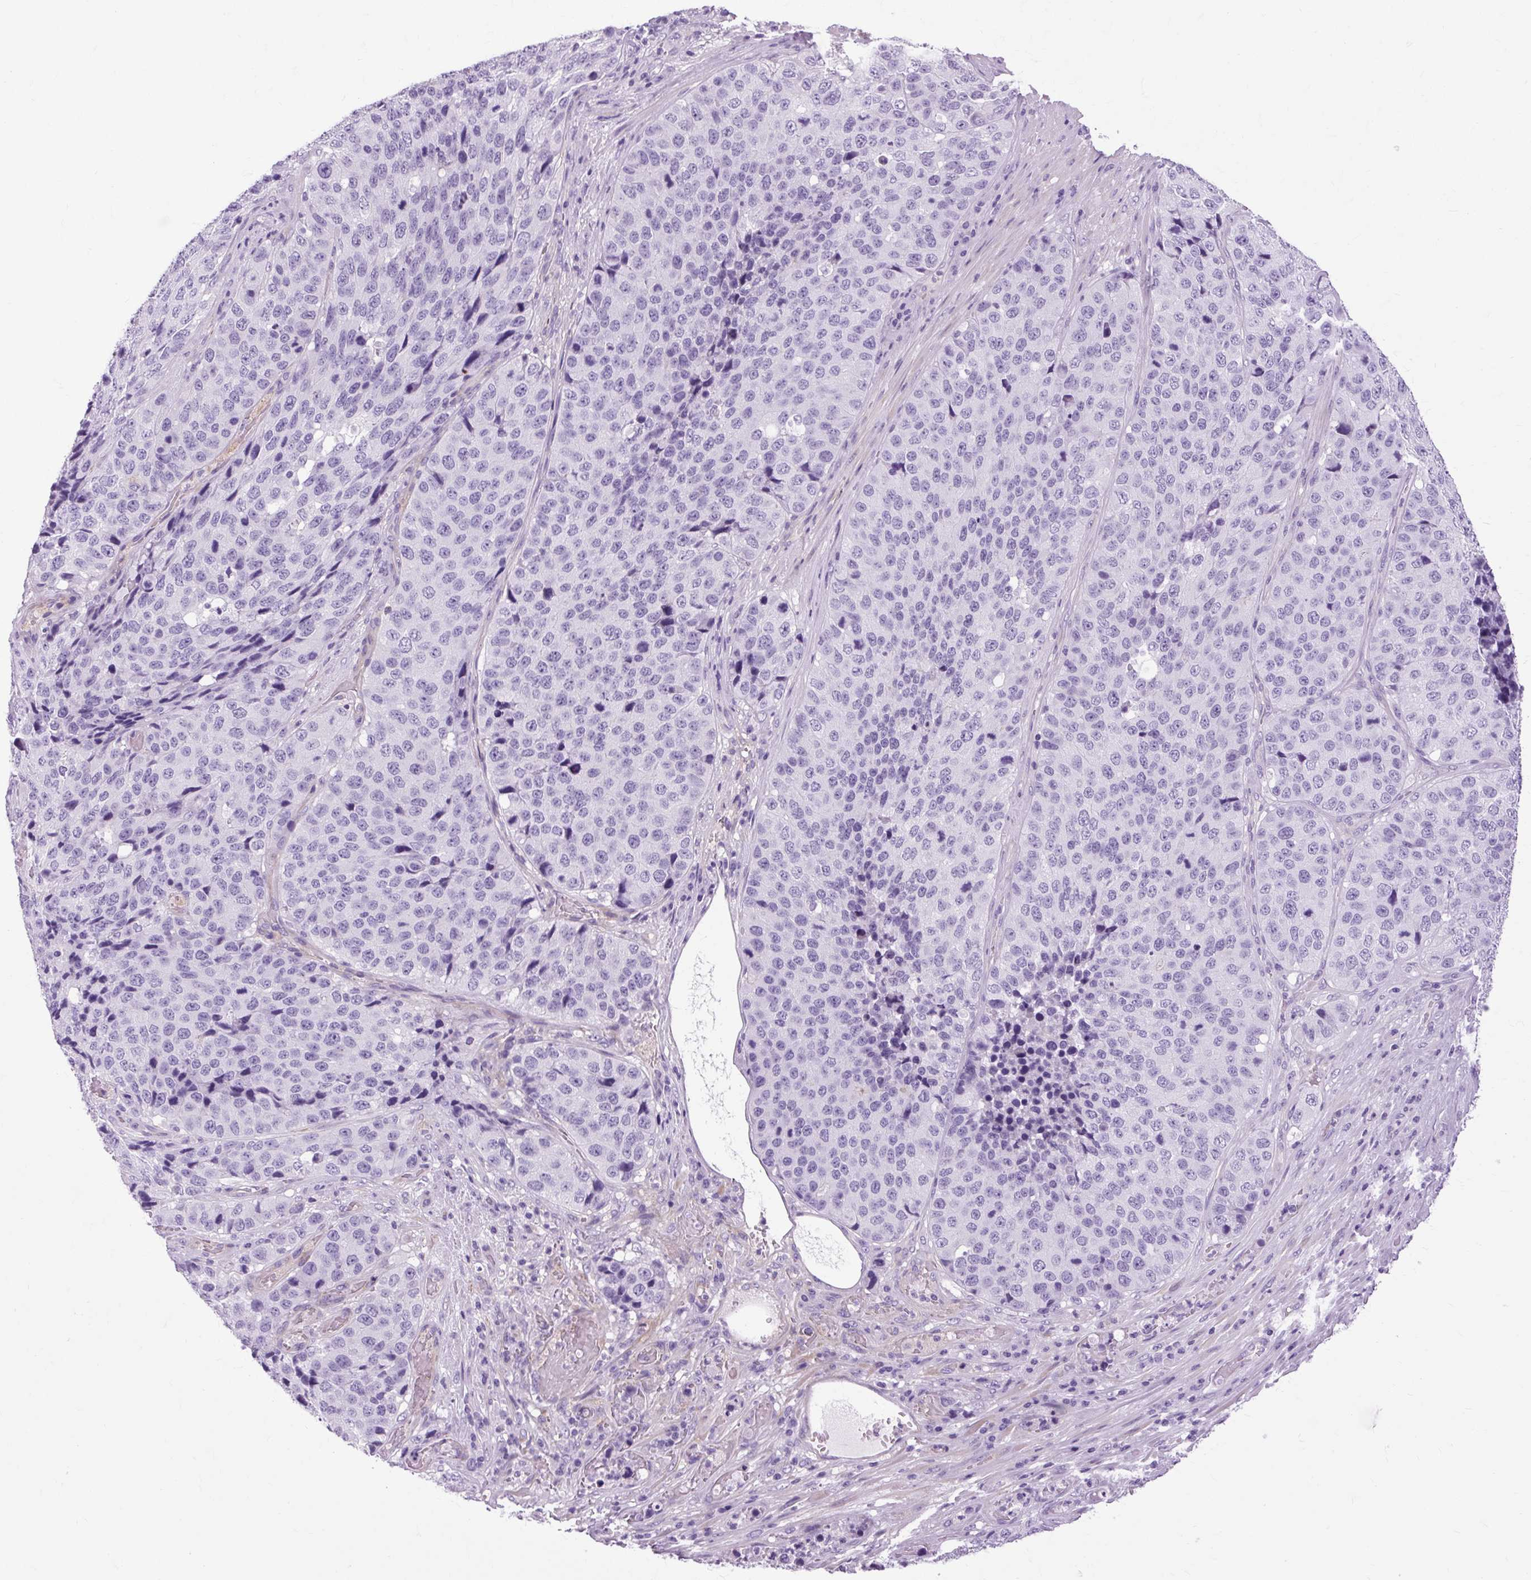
{"staining": {"intensity": "negative", "quantity": "none", "location": "none"}, "tissue": "stomach cancer", "cell_type": "Tumor cells", "image_type": "cancer", "snomed": [{"axis": "morphology", "description": "Adenocarcinoma, NOS"}, {"axis": "topography", "description": "Stomach"}], "caption": "The immunohistochemistry image has no significant staining in tumor cells of stomach cancer (adenocarcinoma) tissue.", "gene": "OOEP", "patient": {"sex": "male", "age": 71}}